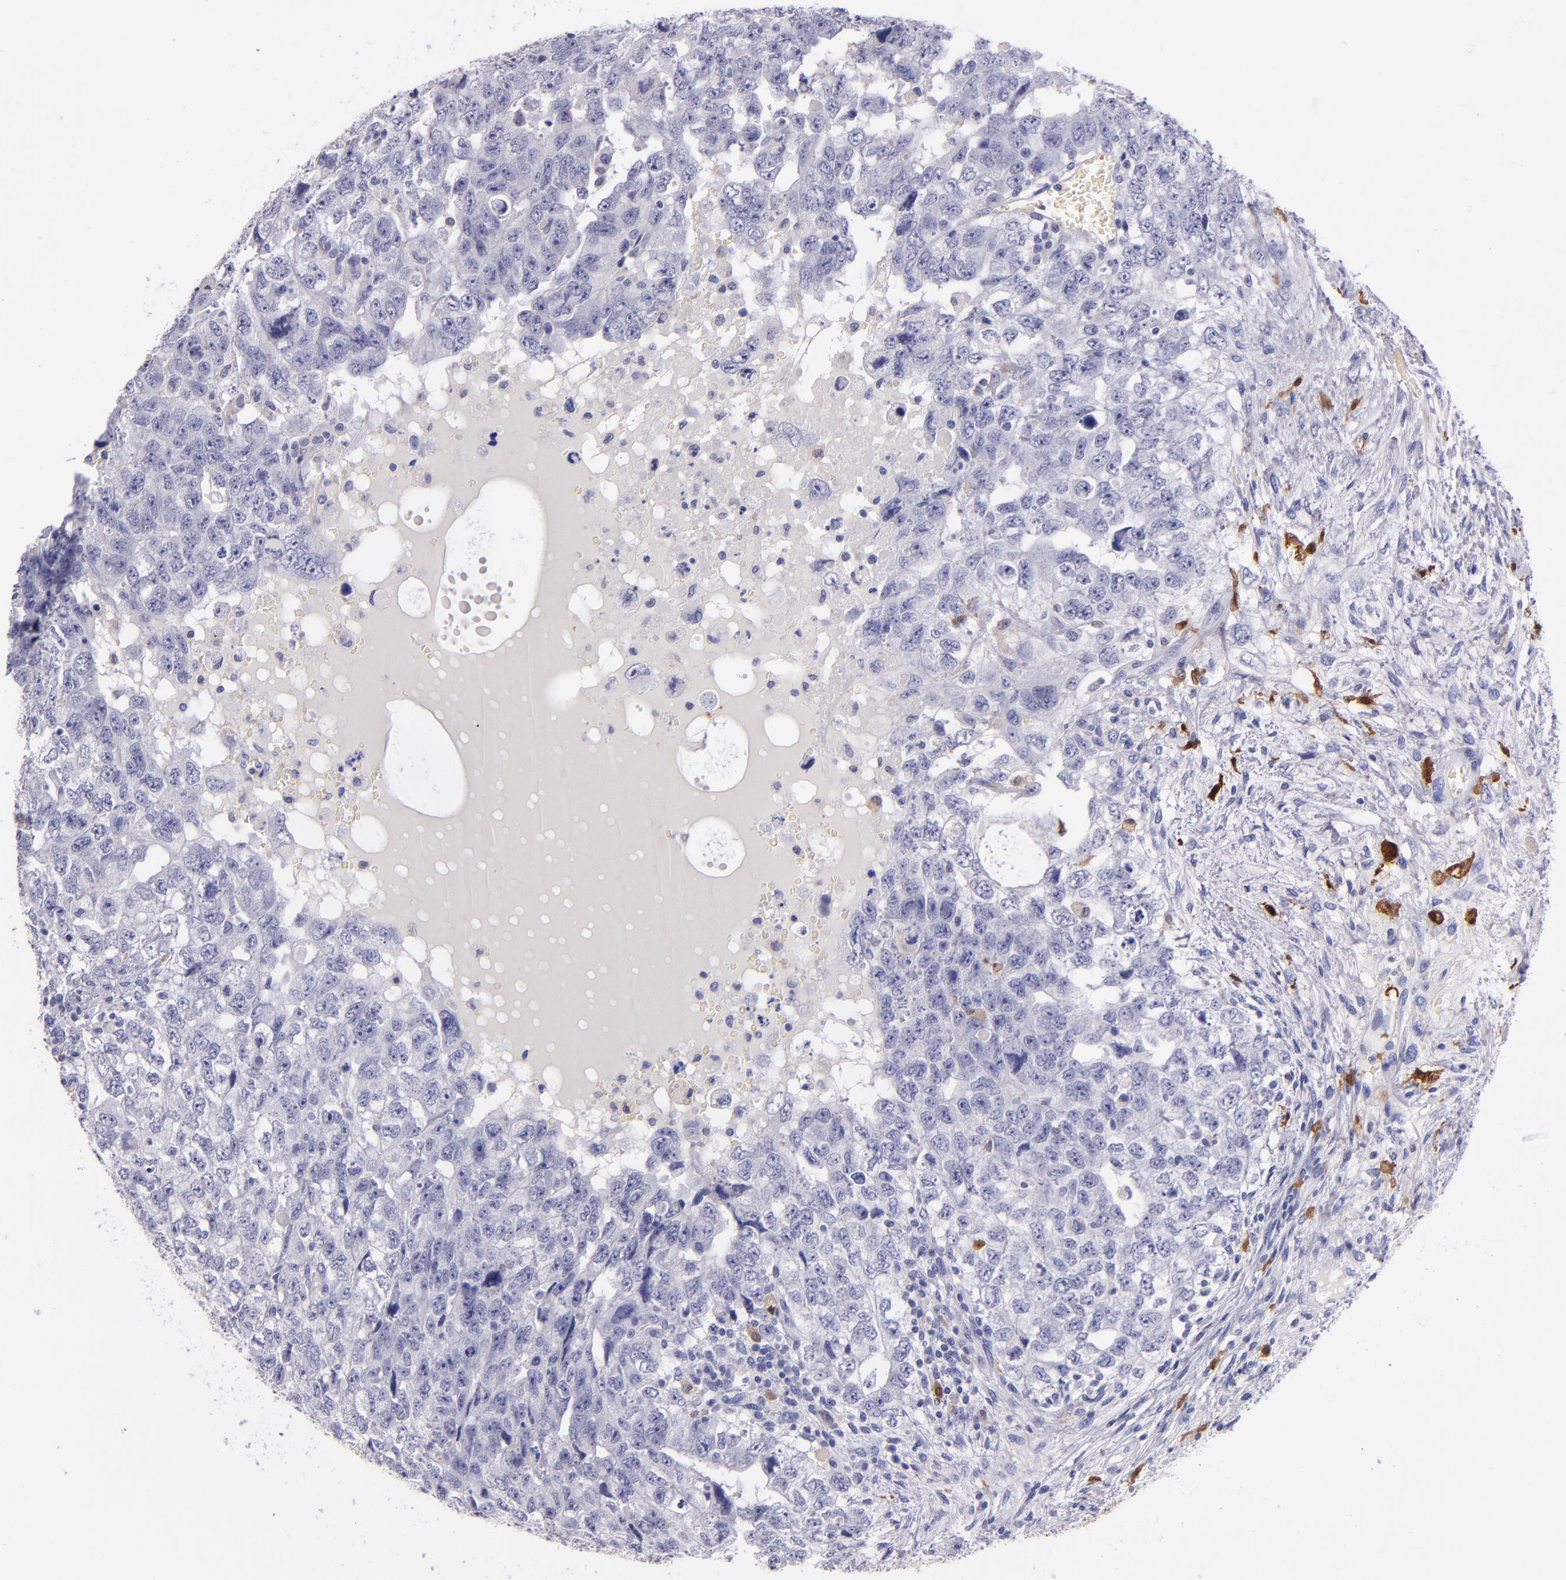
{"staining": {"intensity": "negative", "quantity": "none", "location": "none"}, "tissue": "testis cancer", "cell_type": "Tumor cells", "image_type": "cancer", "snomed": [{"axis": "morphology", "description": "Carcinoma, Embryonal, NOS"}, {"axis": "topography", "description": "Testis"}], "caption": "An IHC image of embryonal carcinoma (testis) is shown. There is no staining in tumor cells of embryonal carcinoma (testis).", "gene": "F13A1", "patient": {"sex": "male", "age": 36}}